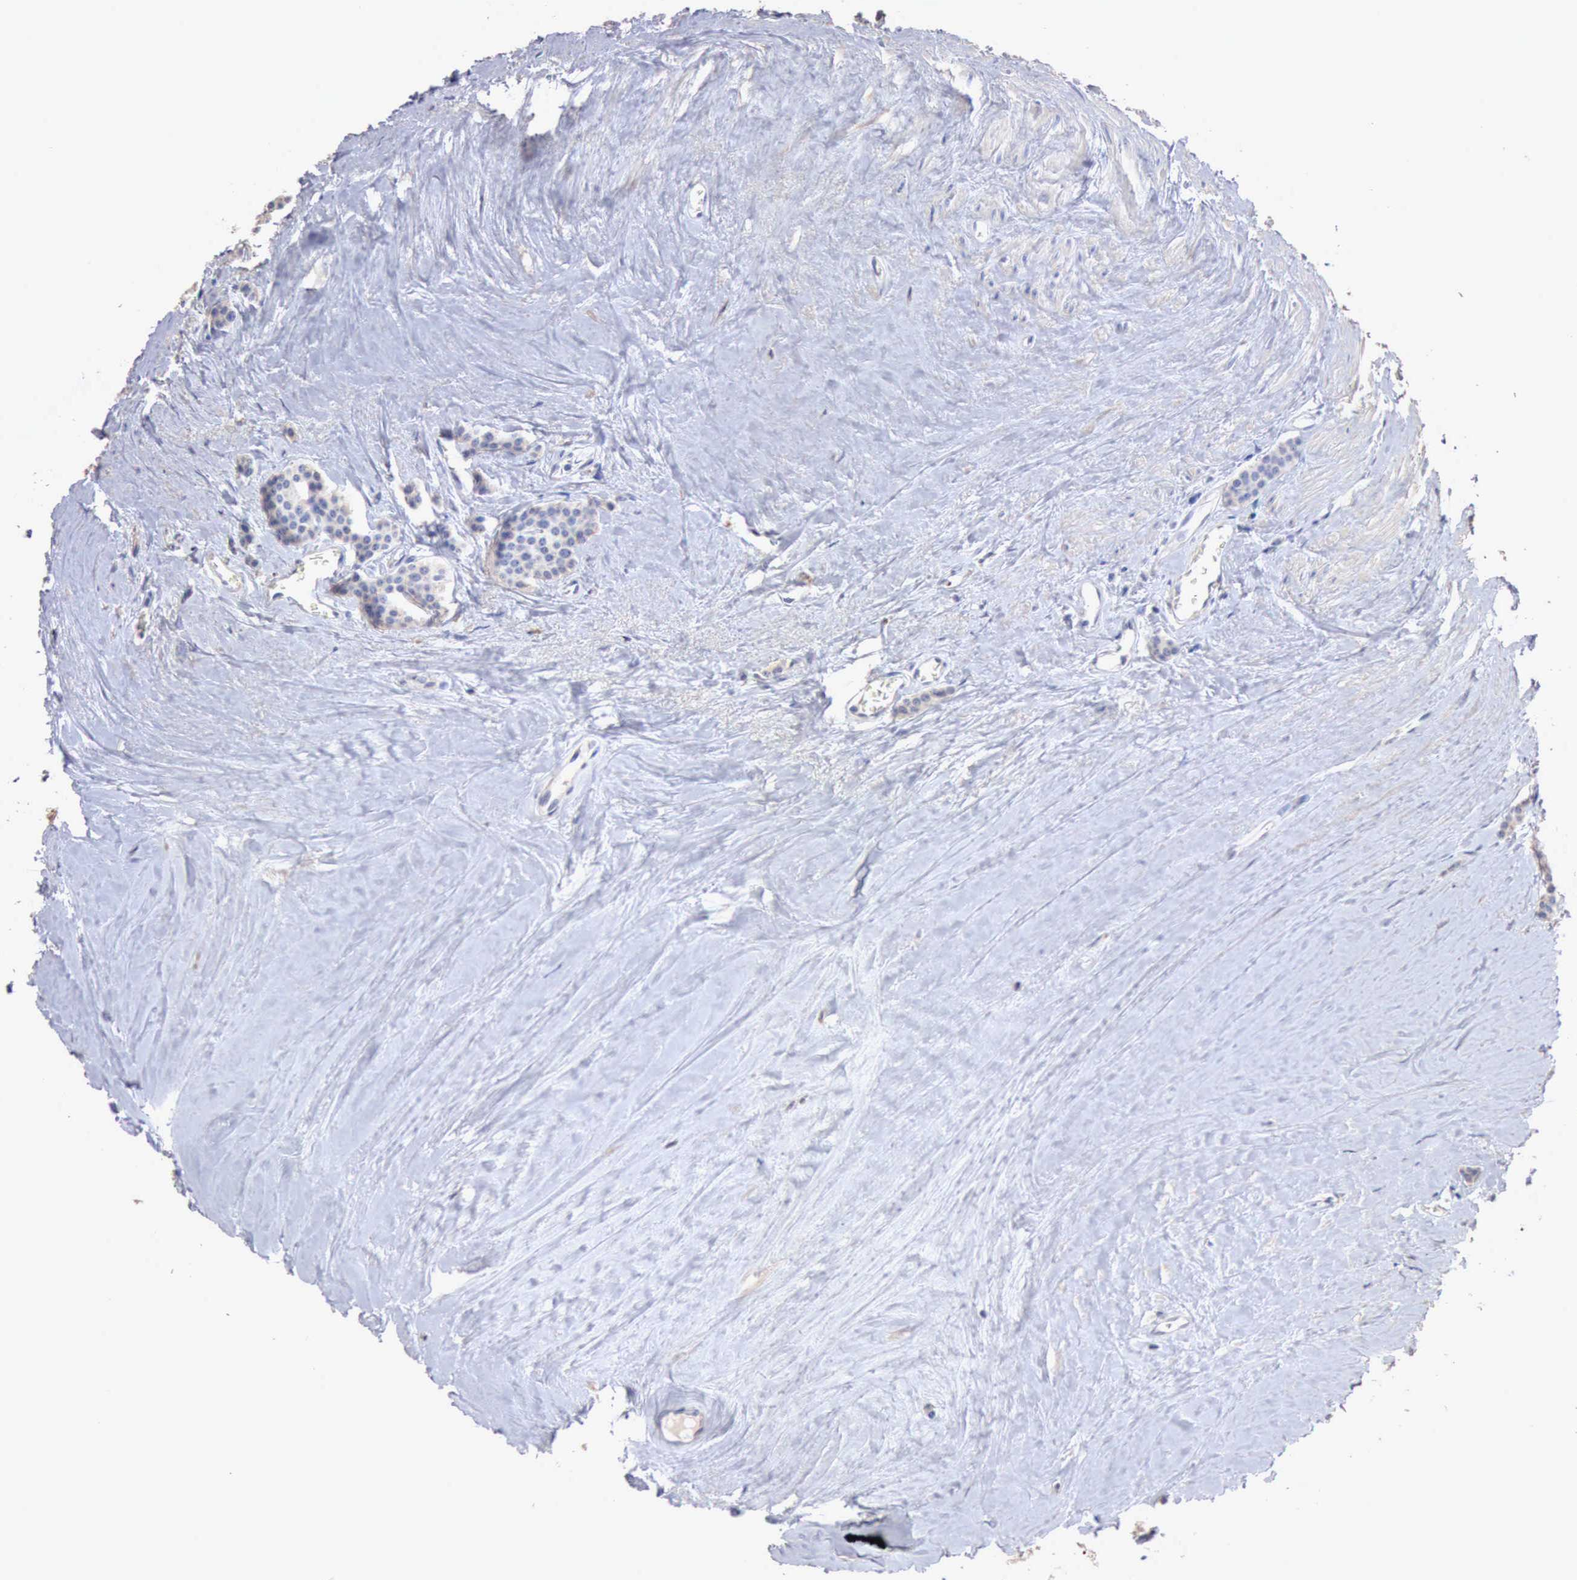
{"staining": {"intensity": "negative", "quantity": "none", "location": "none"}, "tissue": "carcinoid", "cell_type": "Tumor cells", "image_type": "cancer", "snomed": [{"axis": "morphology", "description": "Carcinoid, malignant, NOS"}, {"axis": "topography", "description": "Small intestine"}], "caption": "DAB (3,3'-diaminobenzidine) immunohistochemical staining of human carcinoid demonstrates no significant positivity in tumor cells. (Stains: DAB immunohistochemistry (IHC) with hematoxylin counter stain, Microscopy: brightfield microscopy at high magnification).", "gene": "KRT6B", "patient": {"sex": "male", "age": 60}}